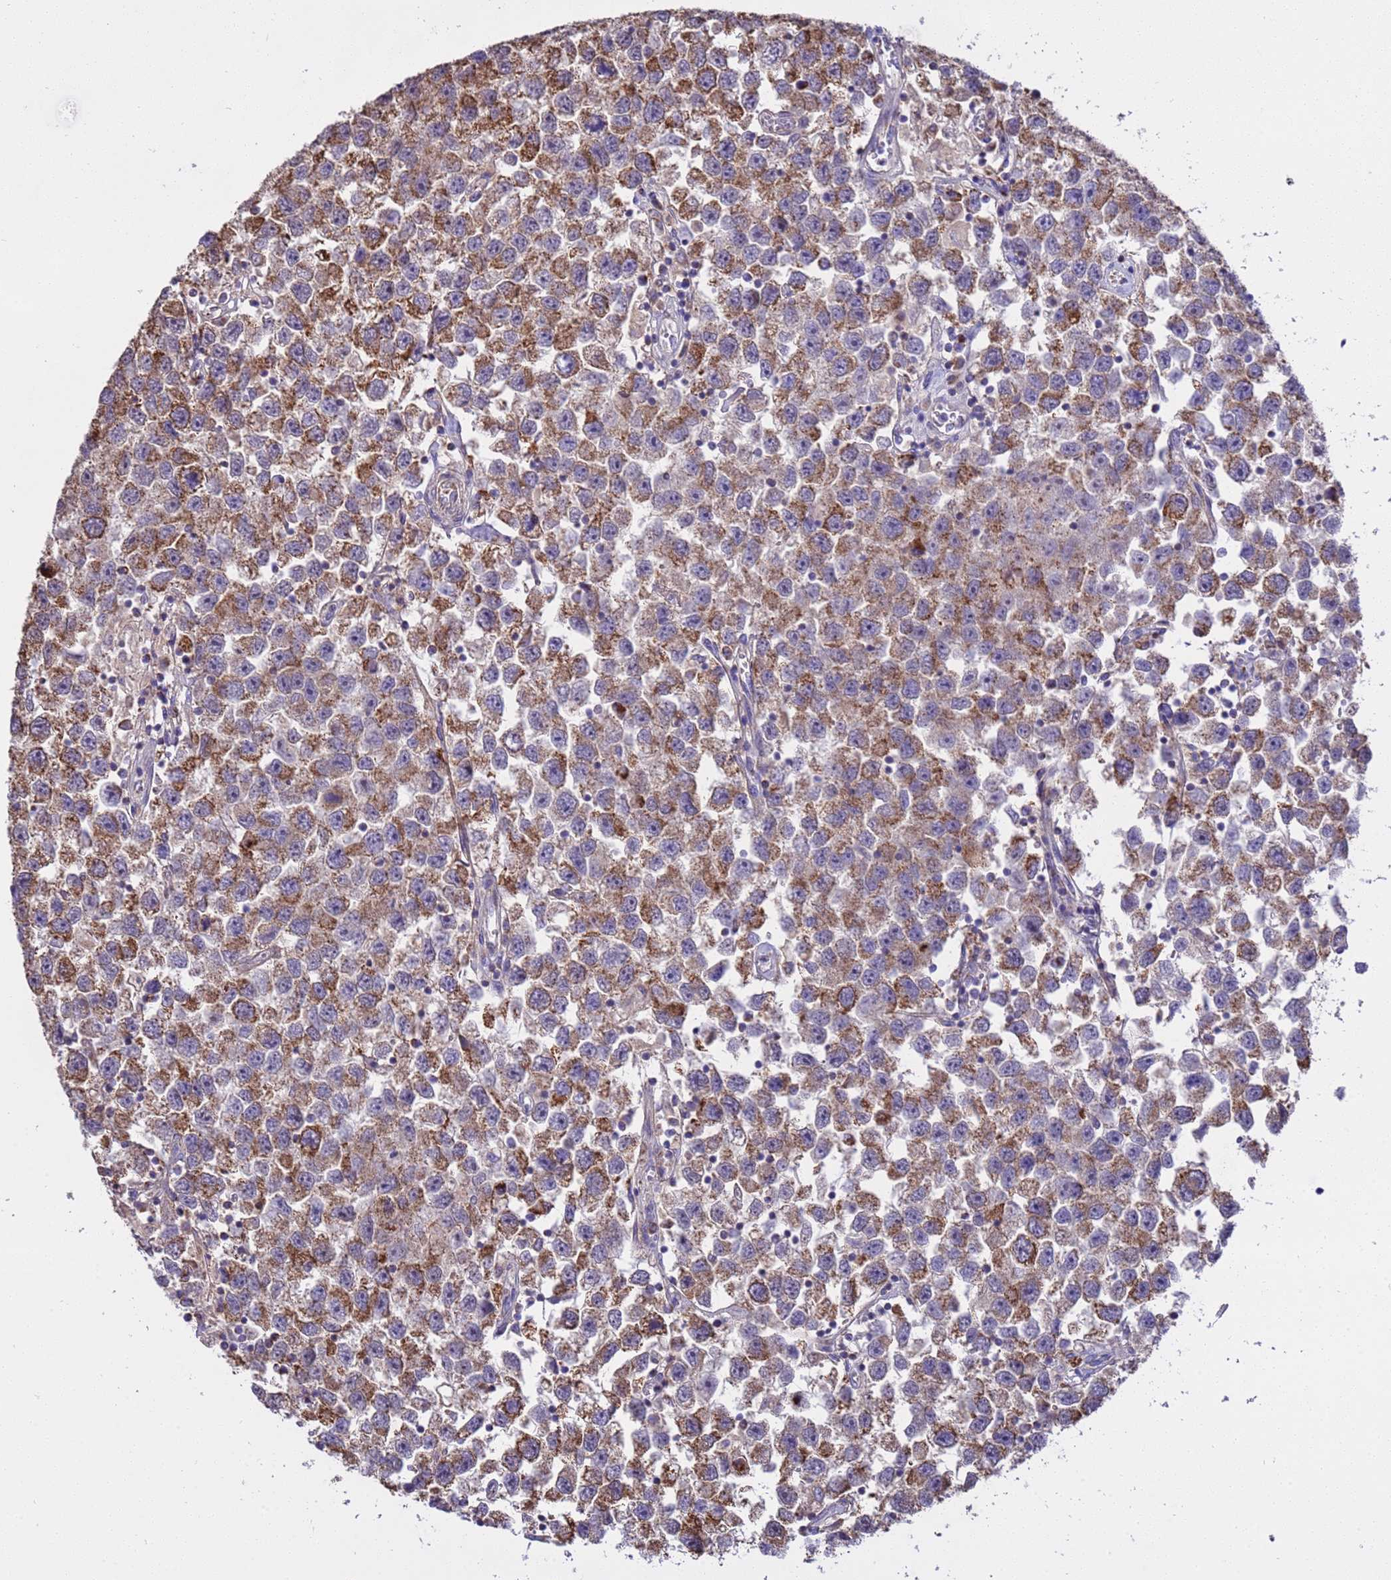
{"staining": {"intensity": "moderate", "quantity": ">75%", "location": "cytoplasmic/membranous"}, "tissue": "testis cancer", "cell_type": "Tumor cells", "image_type": "cancer", "snomed": [{"axis": "morphology", "description": "Seminoma, NOS"}, {"axis": "topography", "description": "Testis"}], "caption": "A brown stain shows moderate cytoplasmic/membranous expression of a protein in seminoma (testis) tumor cells.", "gene": "RNF165", "patient": {"sex": "male", "age": 26}}